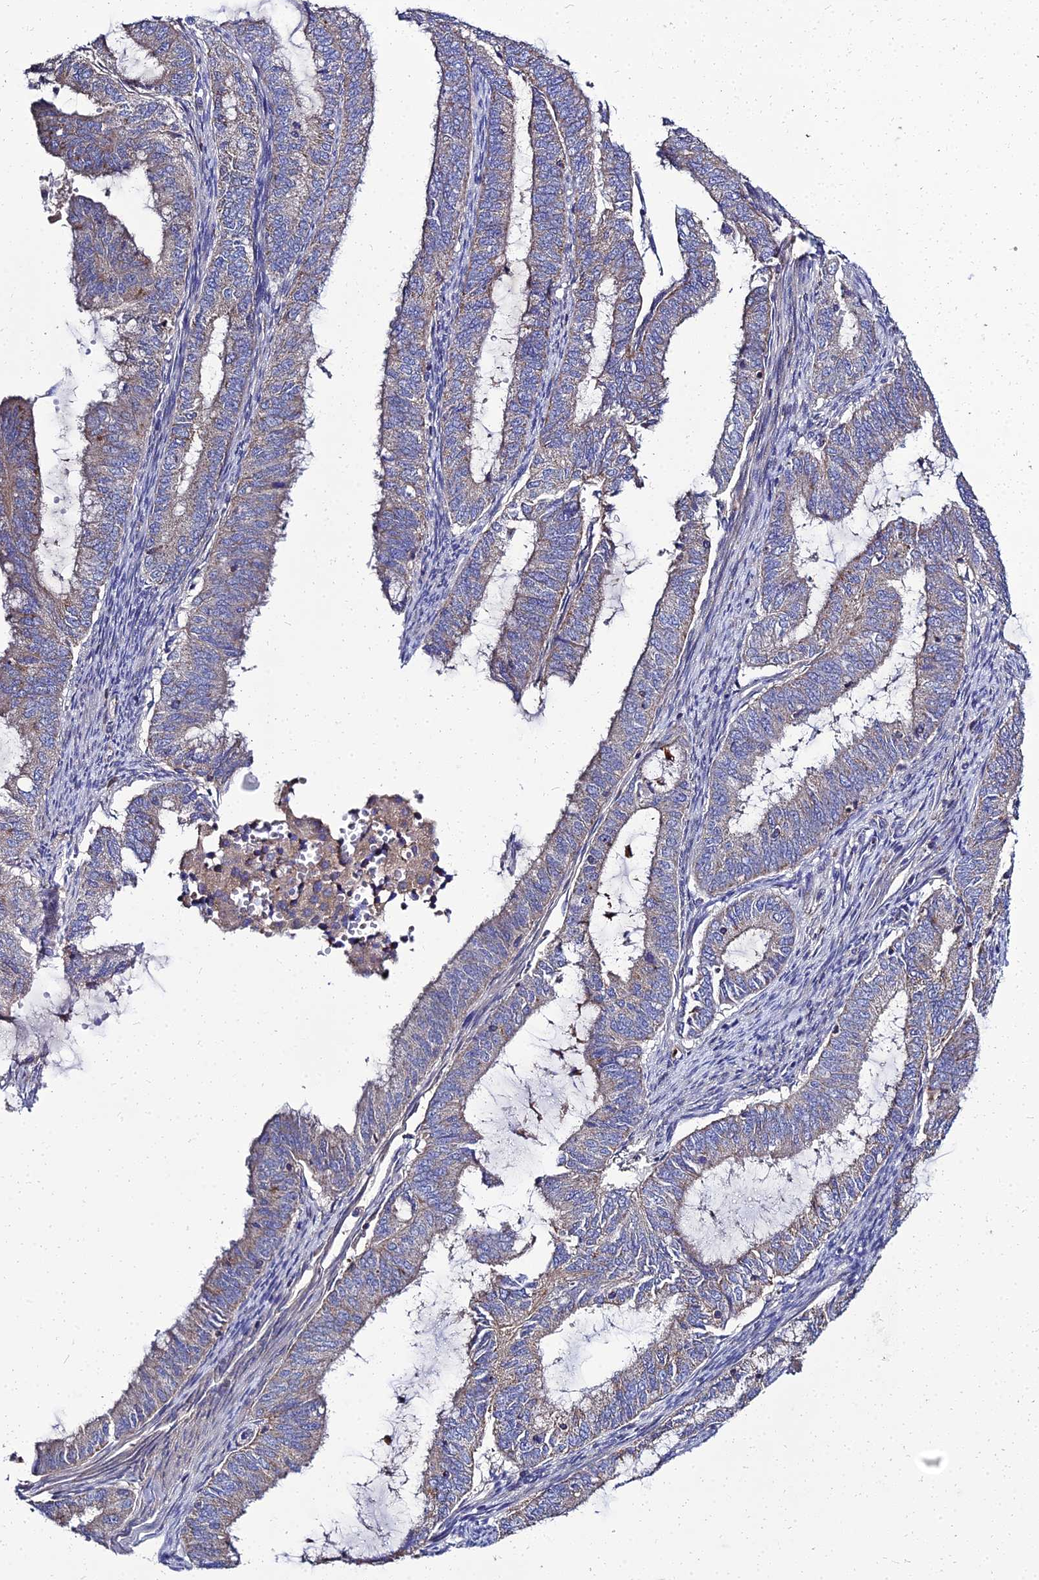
{"staining": {"intensity": "weak", "quantity": "25%-75%", "location": "cytoplasmic/membranous"}, "tissue": "endometrial cancer", "cell_type": "Tumor cells", "image_type": "cancer", "snomed": [{"axis": "morphology", "description": "Adenocarcinoma, NOS"}, {"axis": "topography", "description": "Endometrium"}], "caption": "Protein expression analysis of human endometrial cancer (adenocarcinoma) reveals weak cytoplasmic/membranous staining in about 25%-75% of tumor cells. Using DAB (3,3'-diaminobenzidine) (brown) and hematoxylin (blue) stains, captured at high magnification using brightfield microscopy.", "gene": "NPY", "patient": {"sex": "female", "age": 51}}